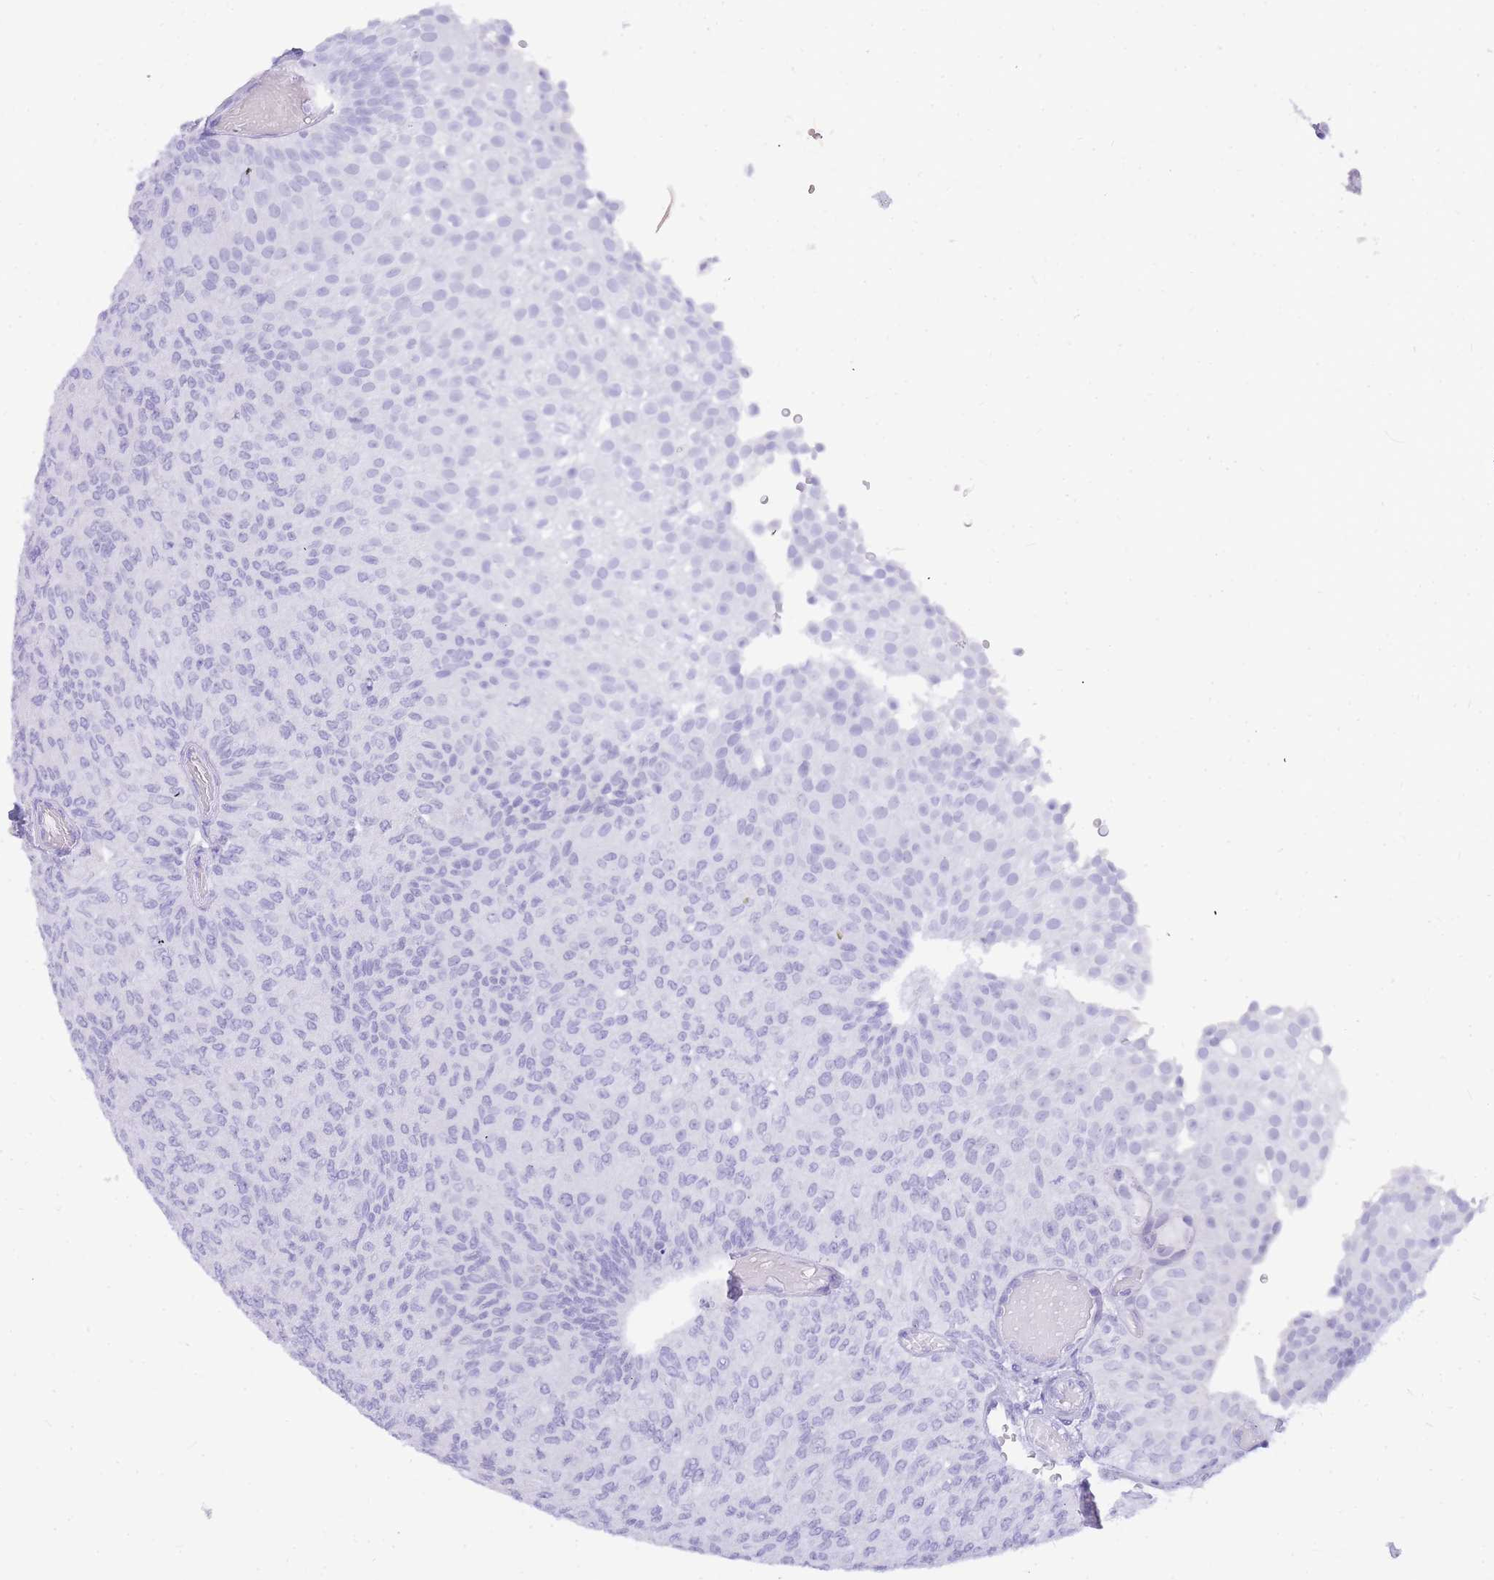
{"staining": {"intensity": "negative", "quantity": "none", "location": "none"}, "tissue": "urothelial cancer", "cell_type": "Tumor cells", "image_type": "cancer", "snomed": [{"axis": "morphology", "description": "Urothelial carcinoma, Low grade"}, {"axis": "topography", "description": "Urinary bladder"}], "caption": "Protein analysis of urothelial cancer demonstrates no significant expression in tumor cells.", "gene": "HERC1", "patient": {"sex": "male", "age": 78}}